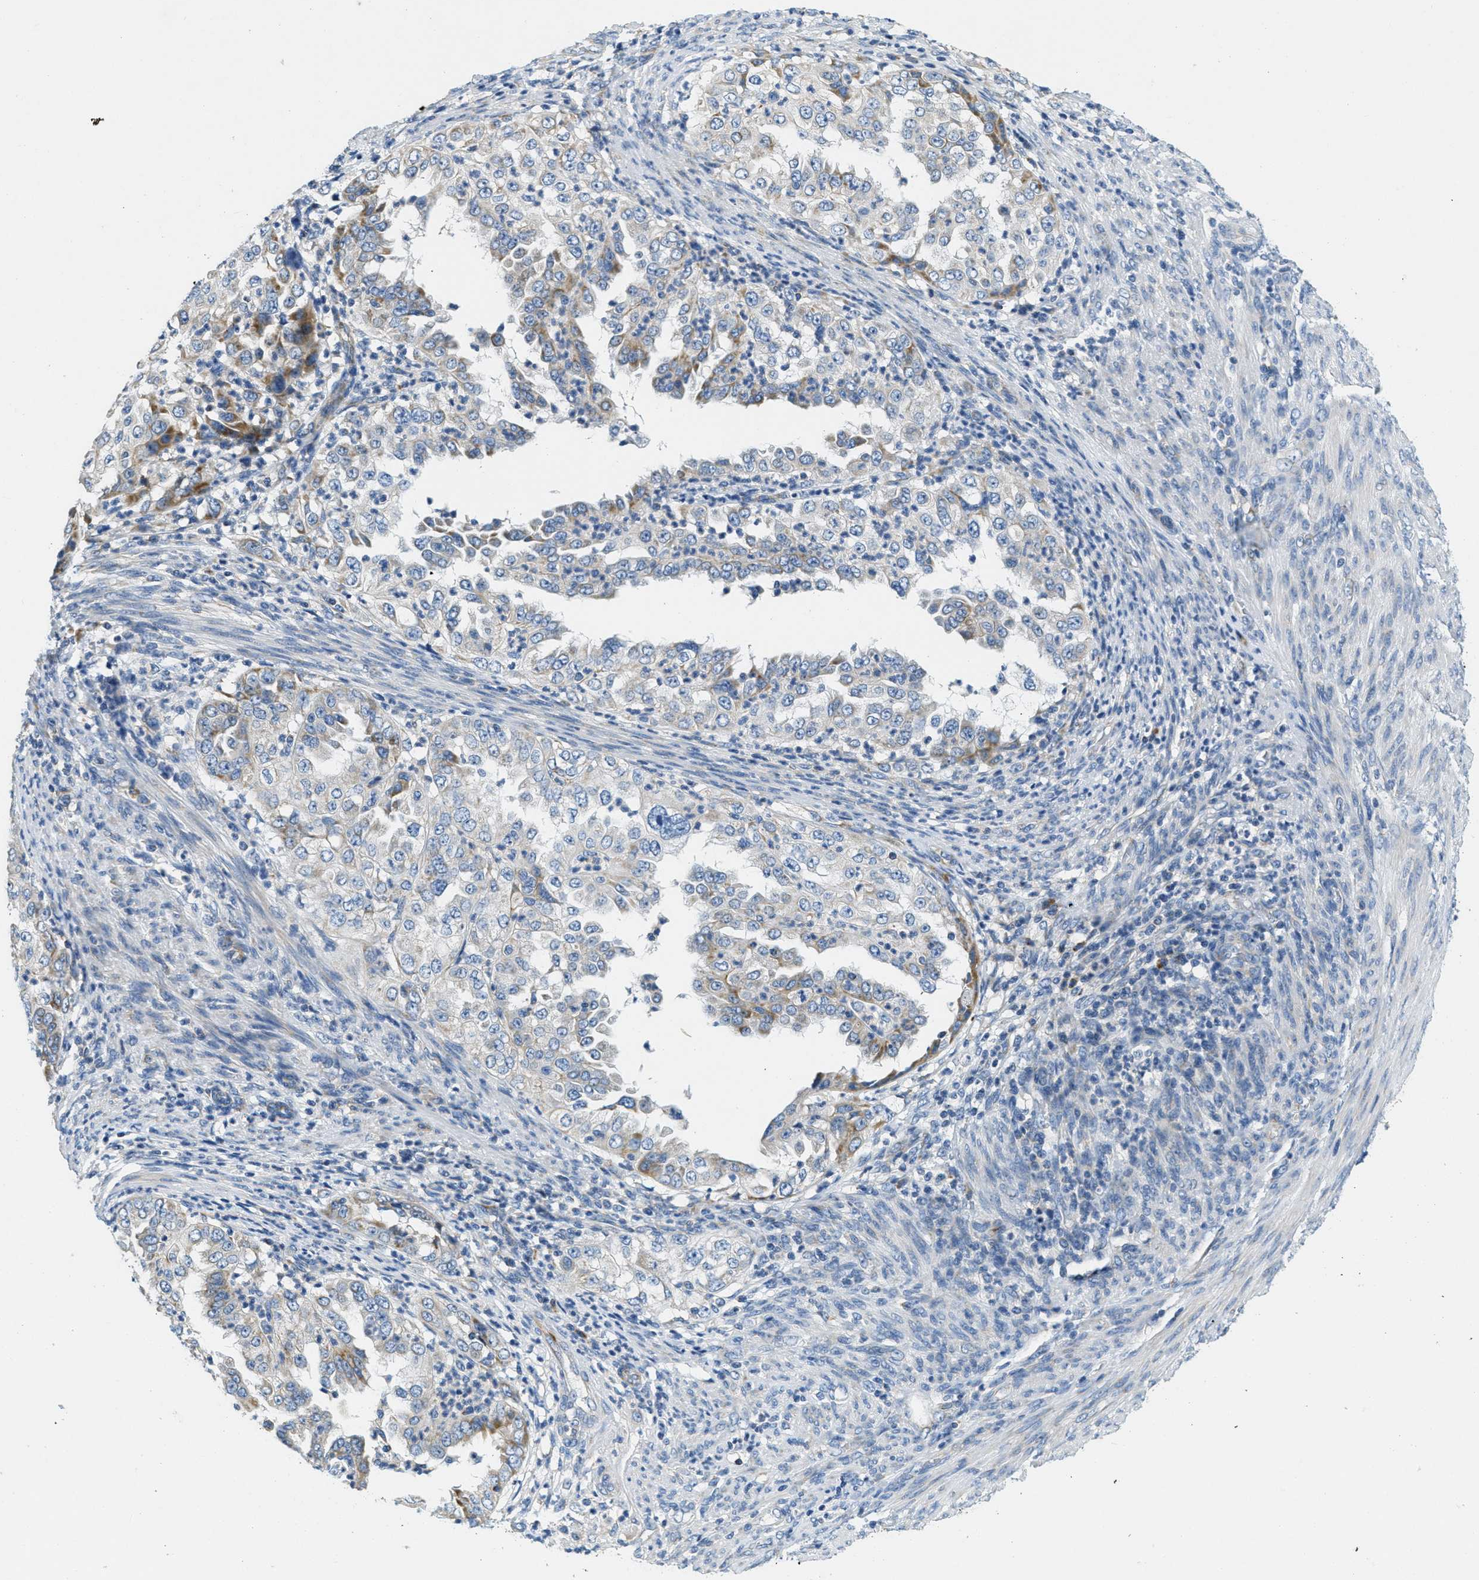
{"staining": {"intensity": "moderate", "quantity": "<25%", "location": "cytoplasmic/membranous"}, "tissue": "endometrial cancer", "cell_type": "Tumor cells", "image_type": "cancer", "snomed": [{"axis": "morphology", "description": "Adenocarcinoma, NOS"}, {"axis": "topography", "description": "Endometrium"}], "caption": "Immunohistochemistry (IHC) histopathology image of endometrial adenocarcinoma stained for a protein (brown), which reveals low levels of moderate cytoplasmic/membranous staining in approximately <25% of tumor cells.", "gene": "CA4", "patient": {"sex": "female", "age": 85}}